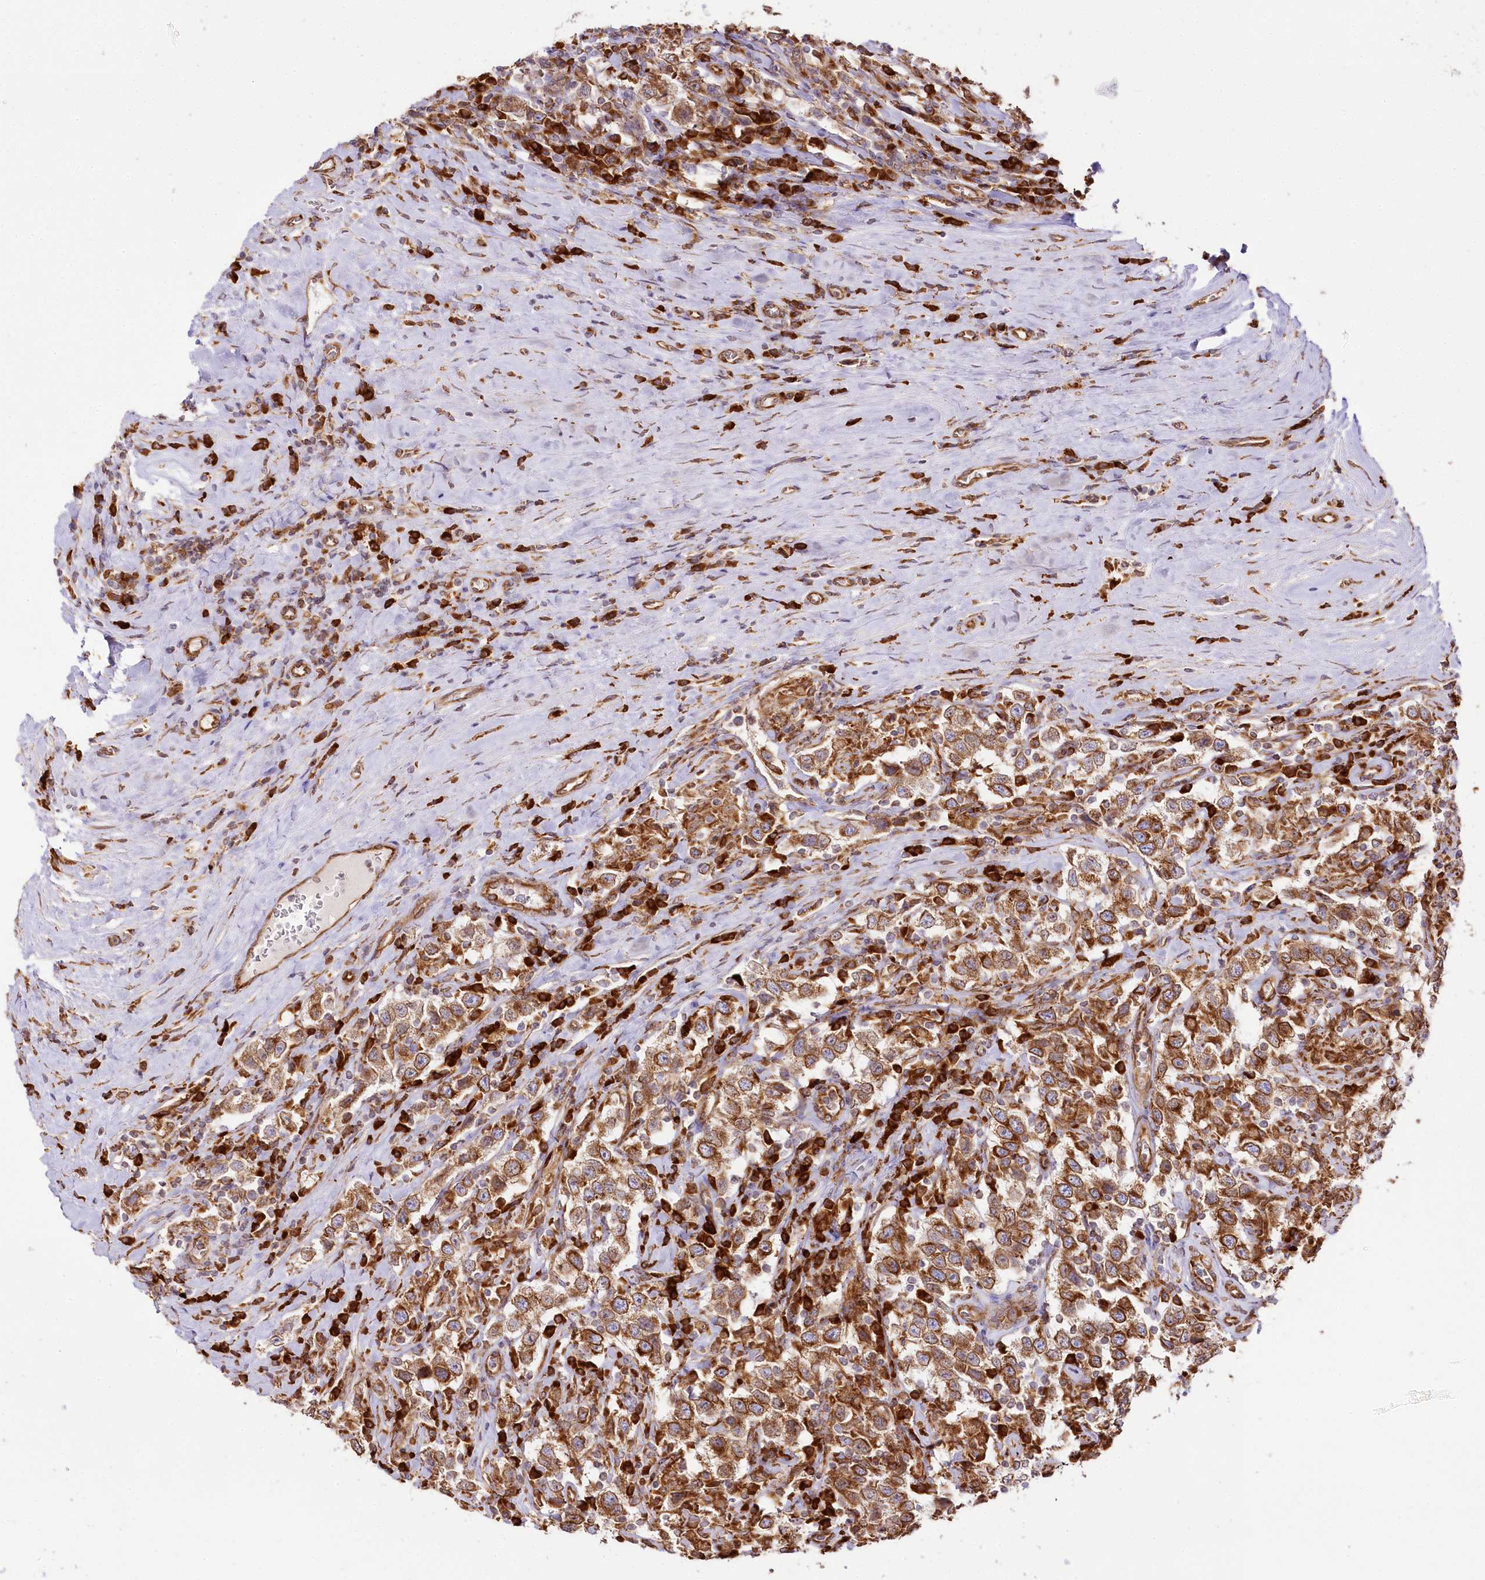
{"staining": {"intensity": "strong", "quantity": ">75%", "location": "cytoplasmic/membranous"}, "tissue": "testis cancer", "cell_type": "Tumor cells", "image_type": "cancer", "snomed": [{"axis": "morphology", "description": "Seminoma, NOS"}, {"axis": "topography", "description": "Testis"}], "caption": "Immunohistochemistry (DAB (3,3'-diaminobenzidine)) staining of human testis cancer (seminoma) reveals strong cytoplasmic/membranous protein expression in about >75% of tumor cells.", "gene": "CNPY2", "patient": {"sex": "male", "age": 41}}